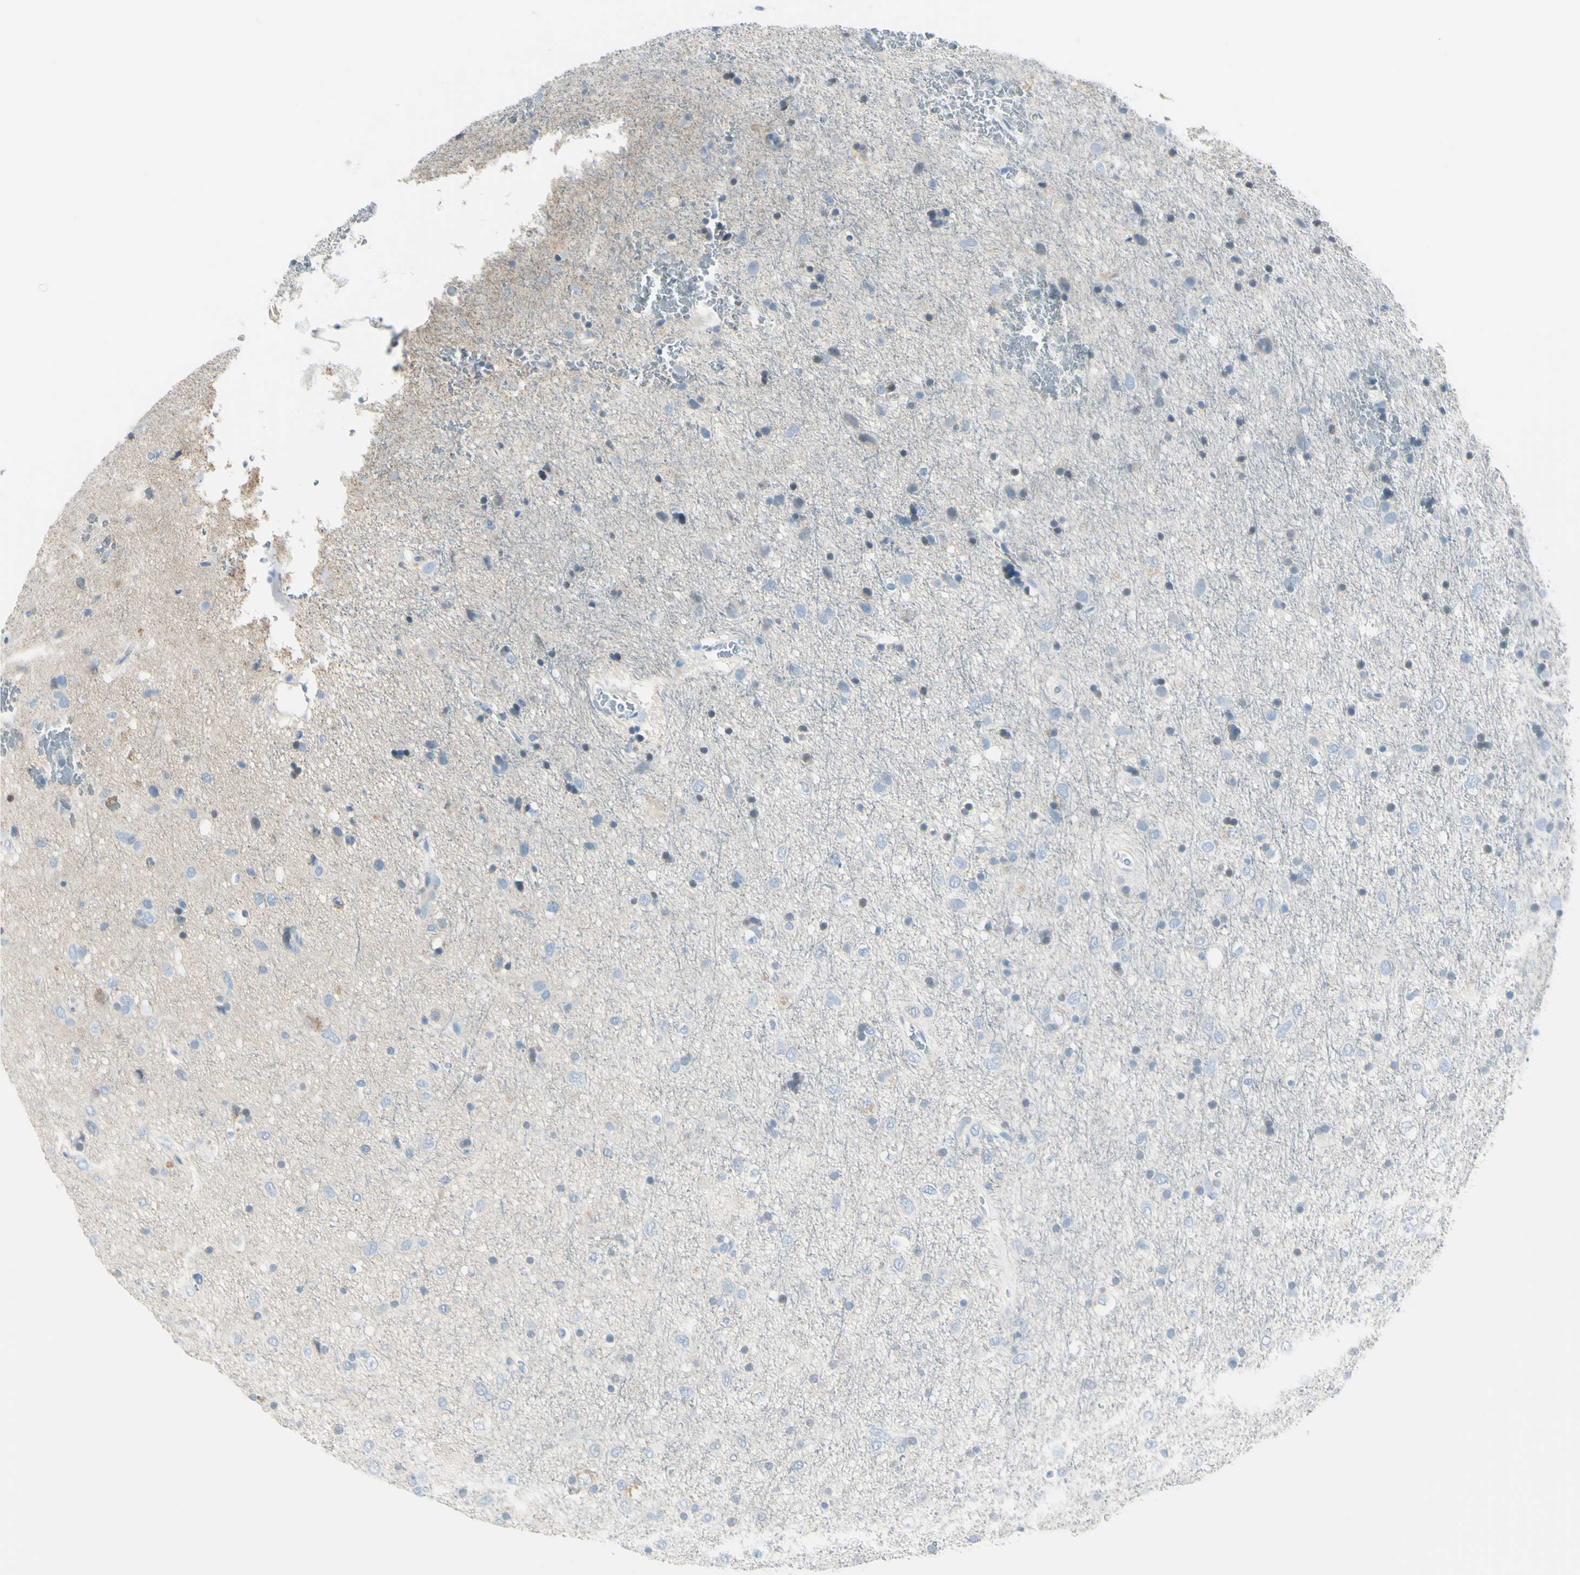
{"staining": {"intensity": "negative", "quantity": "none", "location": "none"}, "tissue": "glioma", "cell_type": "Tumor cells", "image_type": "cancer", "snomed": [{"axis": "morphology", "description": "Glioma, malignant, Low grade"}, {"axis": "topography", "description": "Brain"}], "caption": "Glioma was stained to show a protein in brown. There is no significant staining in tumor cells.", "gene": "DLG4", "patient": {"sex": "male", "age": 77}}